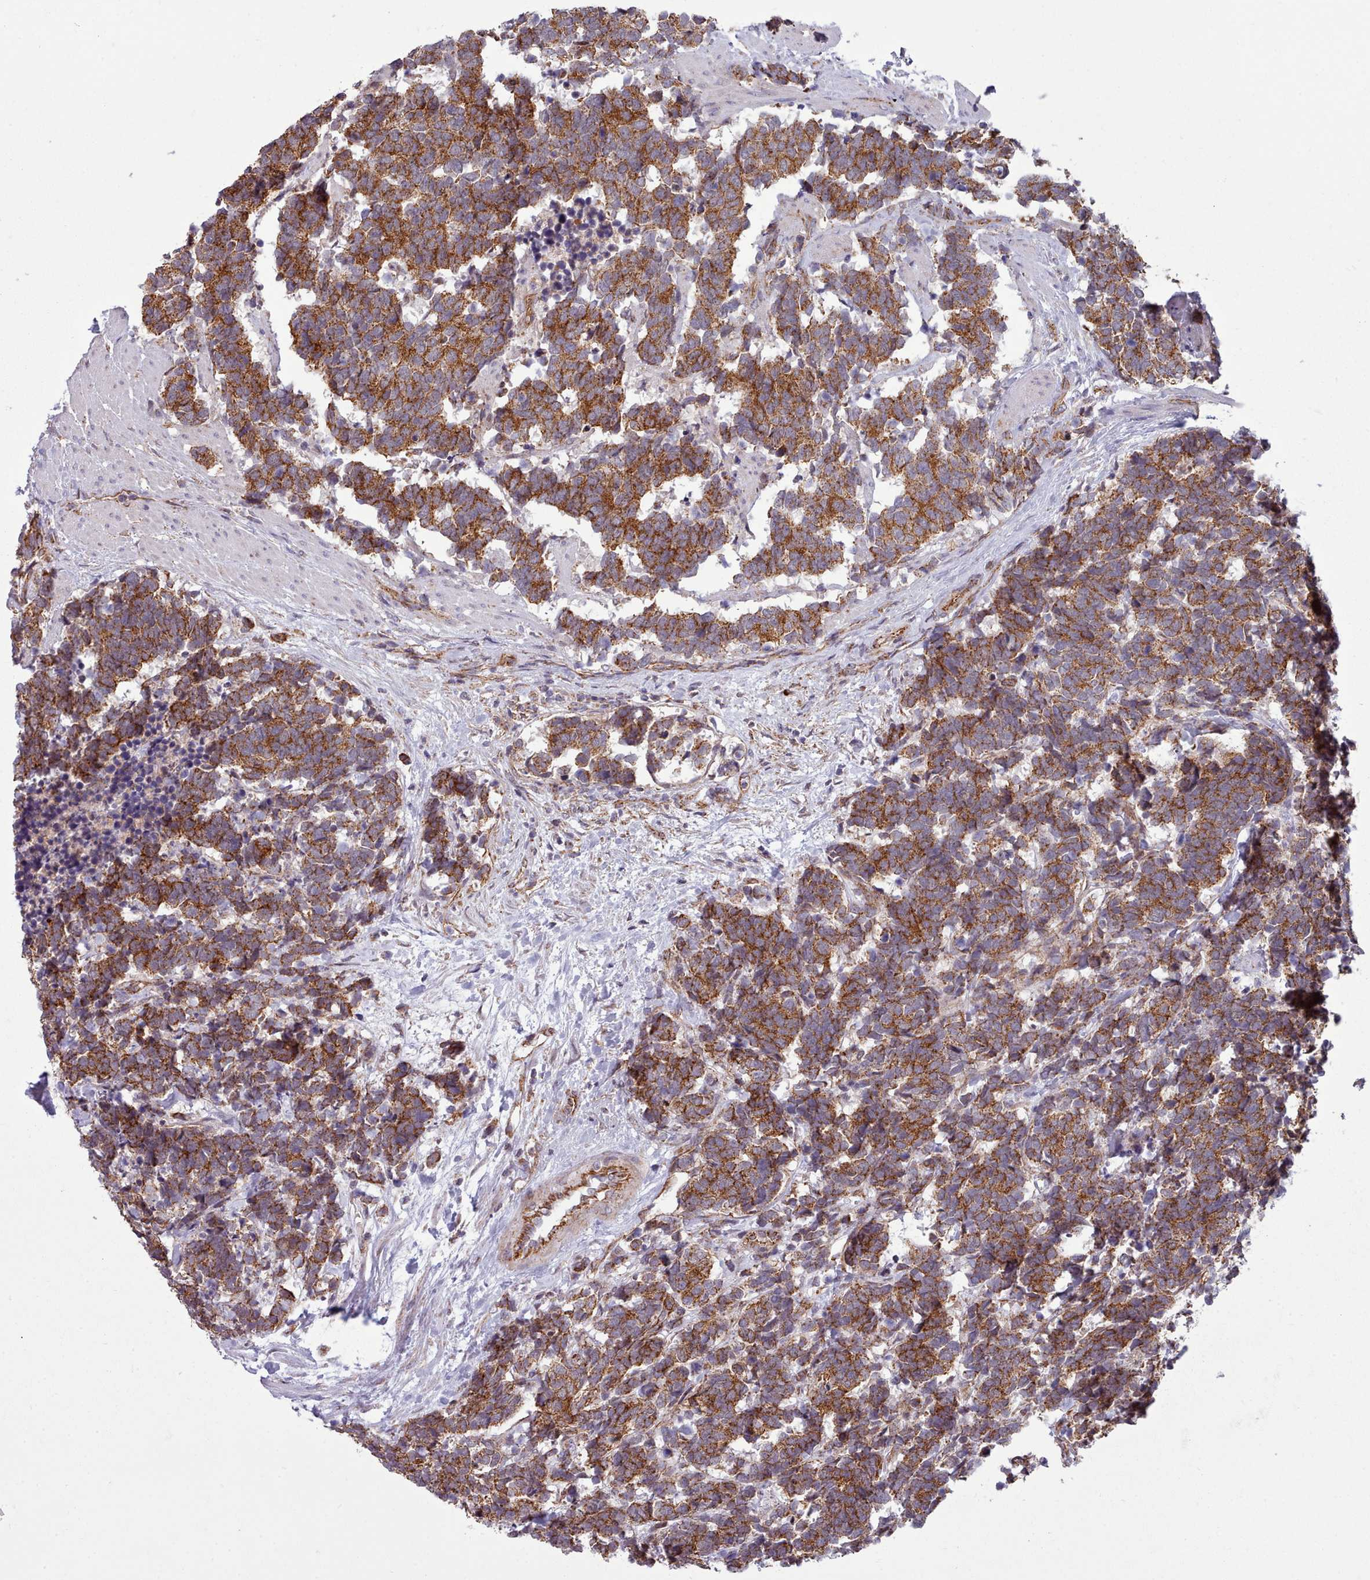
{"staining": {"intensity": "strong", "quantity": ">75%", "location": "cytoplasmic/membranous"}, "tissue": "carcinoid", "cell_type": "Tumor cells", "image_type": "cancer", "snomed": [{"axis": "morphology", "description": "Carcinoma, NOS"}, {"axis": "morphology", "description": "Carcinoid, malignant, NOS"}, {"axis": "topography", "description": "Prostate"}], "caption": "A high amount of strong cytoplasmic/membranous staining is appreciated in about >75% of tumor cells in carcinoid tissue.", "gene": "MRPL46", "patient": {"sex": "male", "age": 57}}